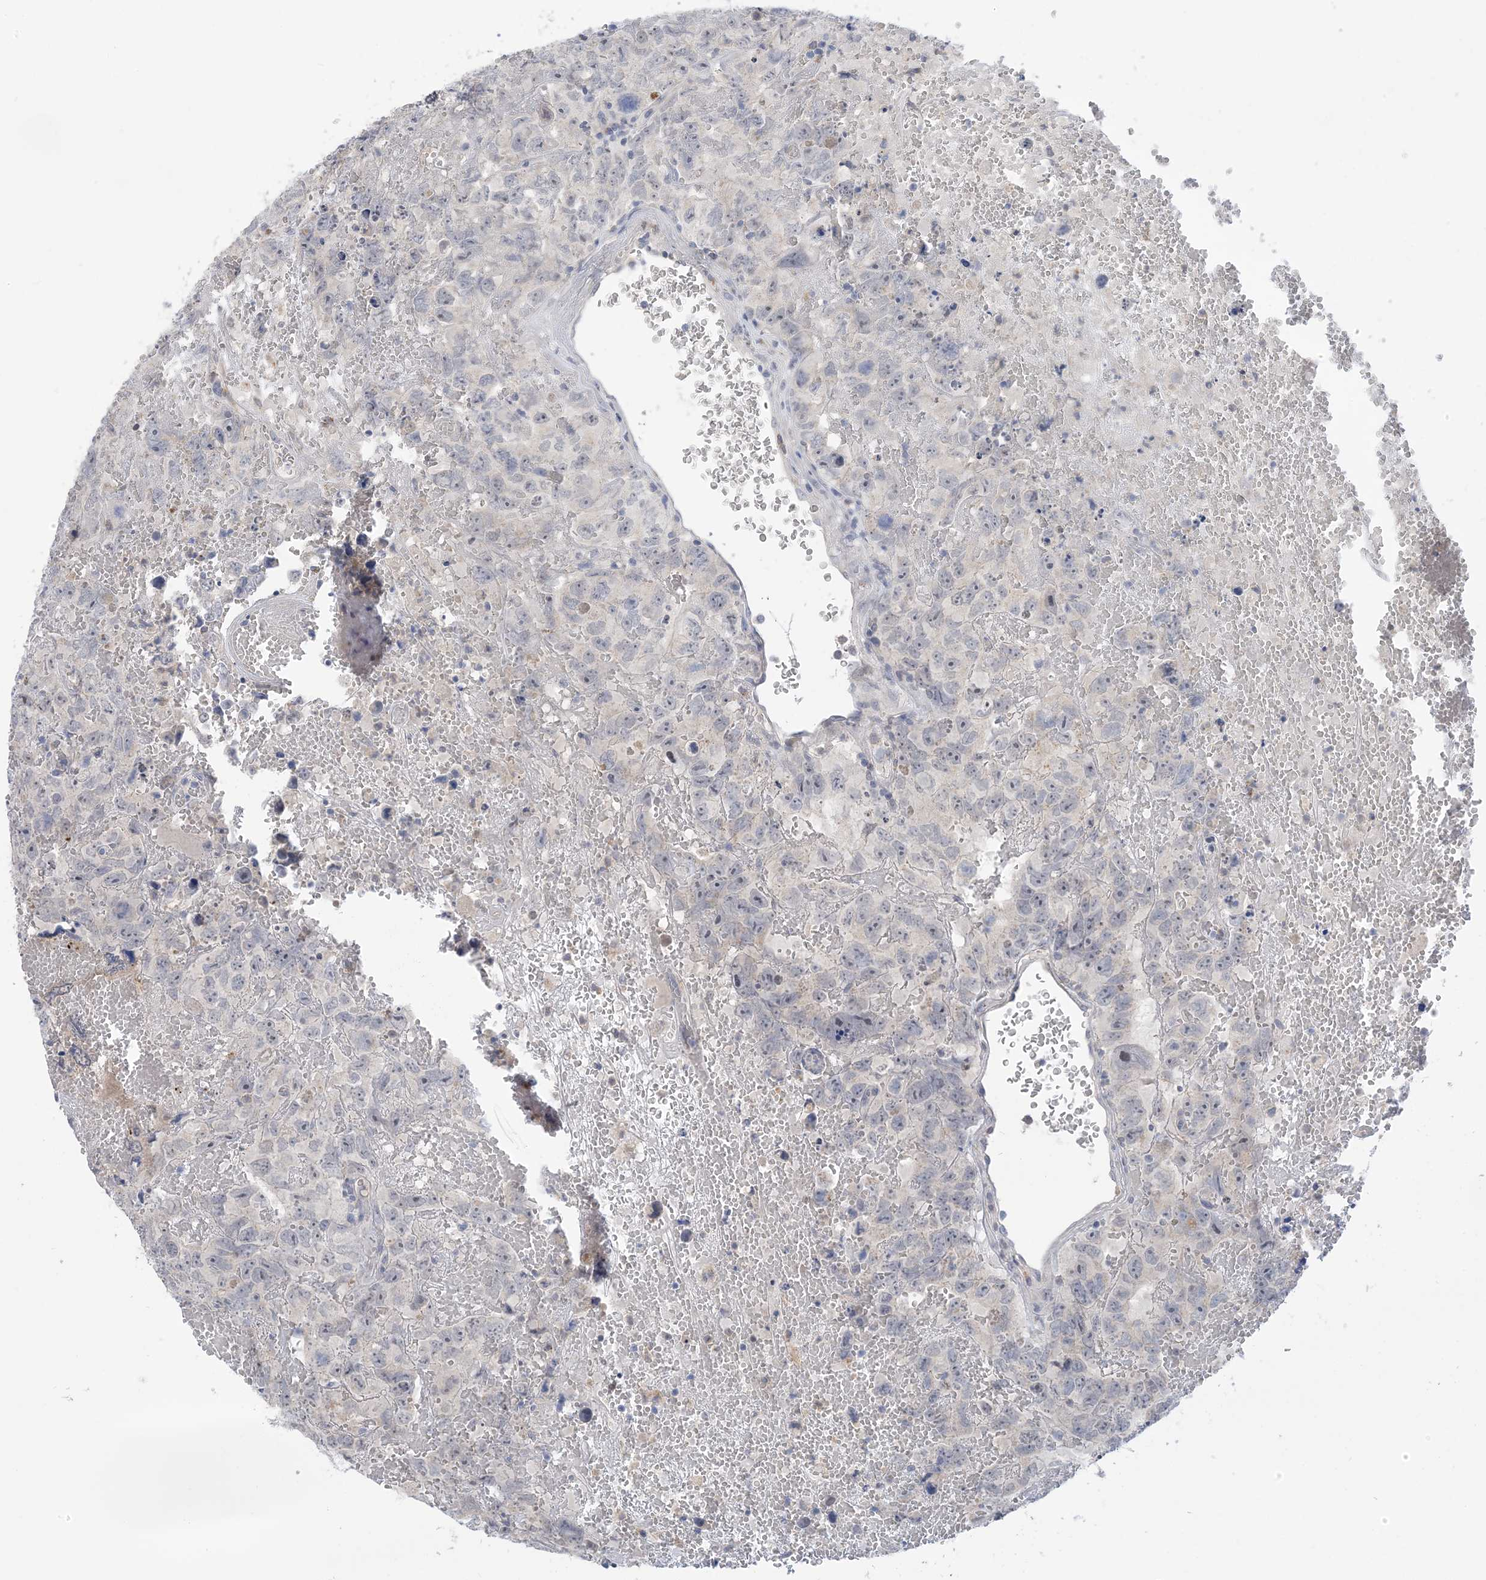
{"staining": {"intensity": "negative", "quantity": "none", "location": "none"}, "tissue": "testis cancer", "cell_type": "Tumor cells", "image_type": "cancer", "snomed": [{"axis": "morphology", "description": "Carcinoma, Embryonal, NOS"}, {"axis": "topography", "description": "Testis"}], "caption": "An IHC photomicrograph of testis embryonal carcinoma is shown. There is no staining in tumor cells of testis embryonal carcinoma.", "gene": "TTYH1", "patient": {"sex": "male", "age": 45}}